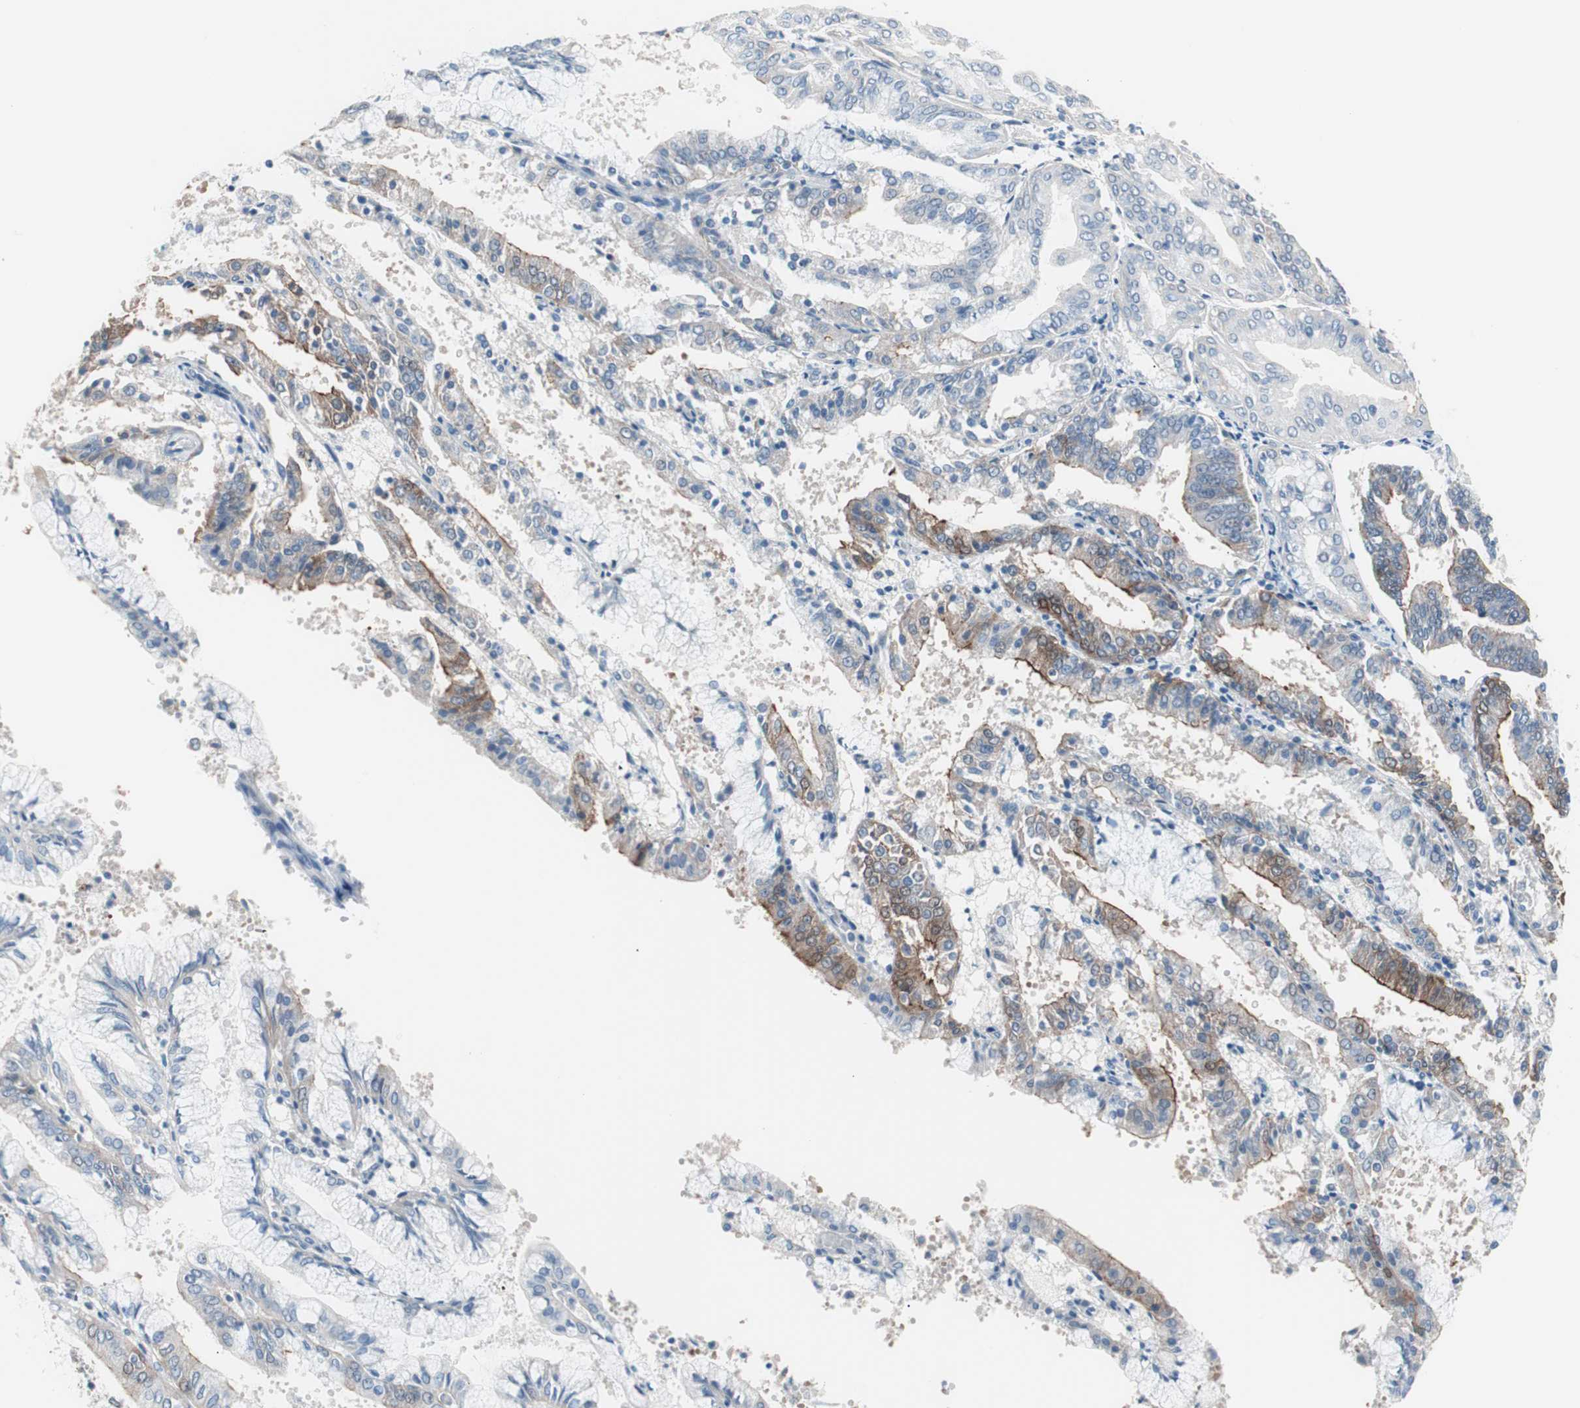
{"staining": {"intensity": "strong", "quantity": "25%-75%", "location": "cytoplasmic/membranous"}, "tissue": "endometrial cancer", "cell_type": "Tumor cells", "image_type": "cancer", "snomed": [{"axis": "morphology", "description": "Adenocarcinoma, NOS"}, {"axis": "topography", "description": "Endometrium"}], "caption": "Immunohistochemistry (IHC) staining of adenocarcinoma (endometrial), which demonstrates high levels of strong cytoplasmic/membranous expression in approximately 25%-75% of tumor cells indicating strong cytoplasmic/membranous protein staining. The staining was performed using DAB (brown) for protein detection and nuclei were counterstained in hematoxylin (blue).", "gene": "VIL1", "patient": {"sex": "female", "age": 63}}